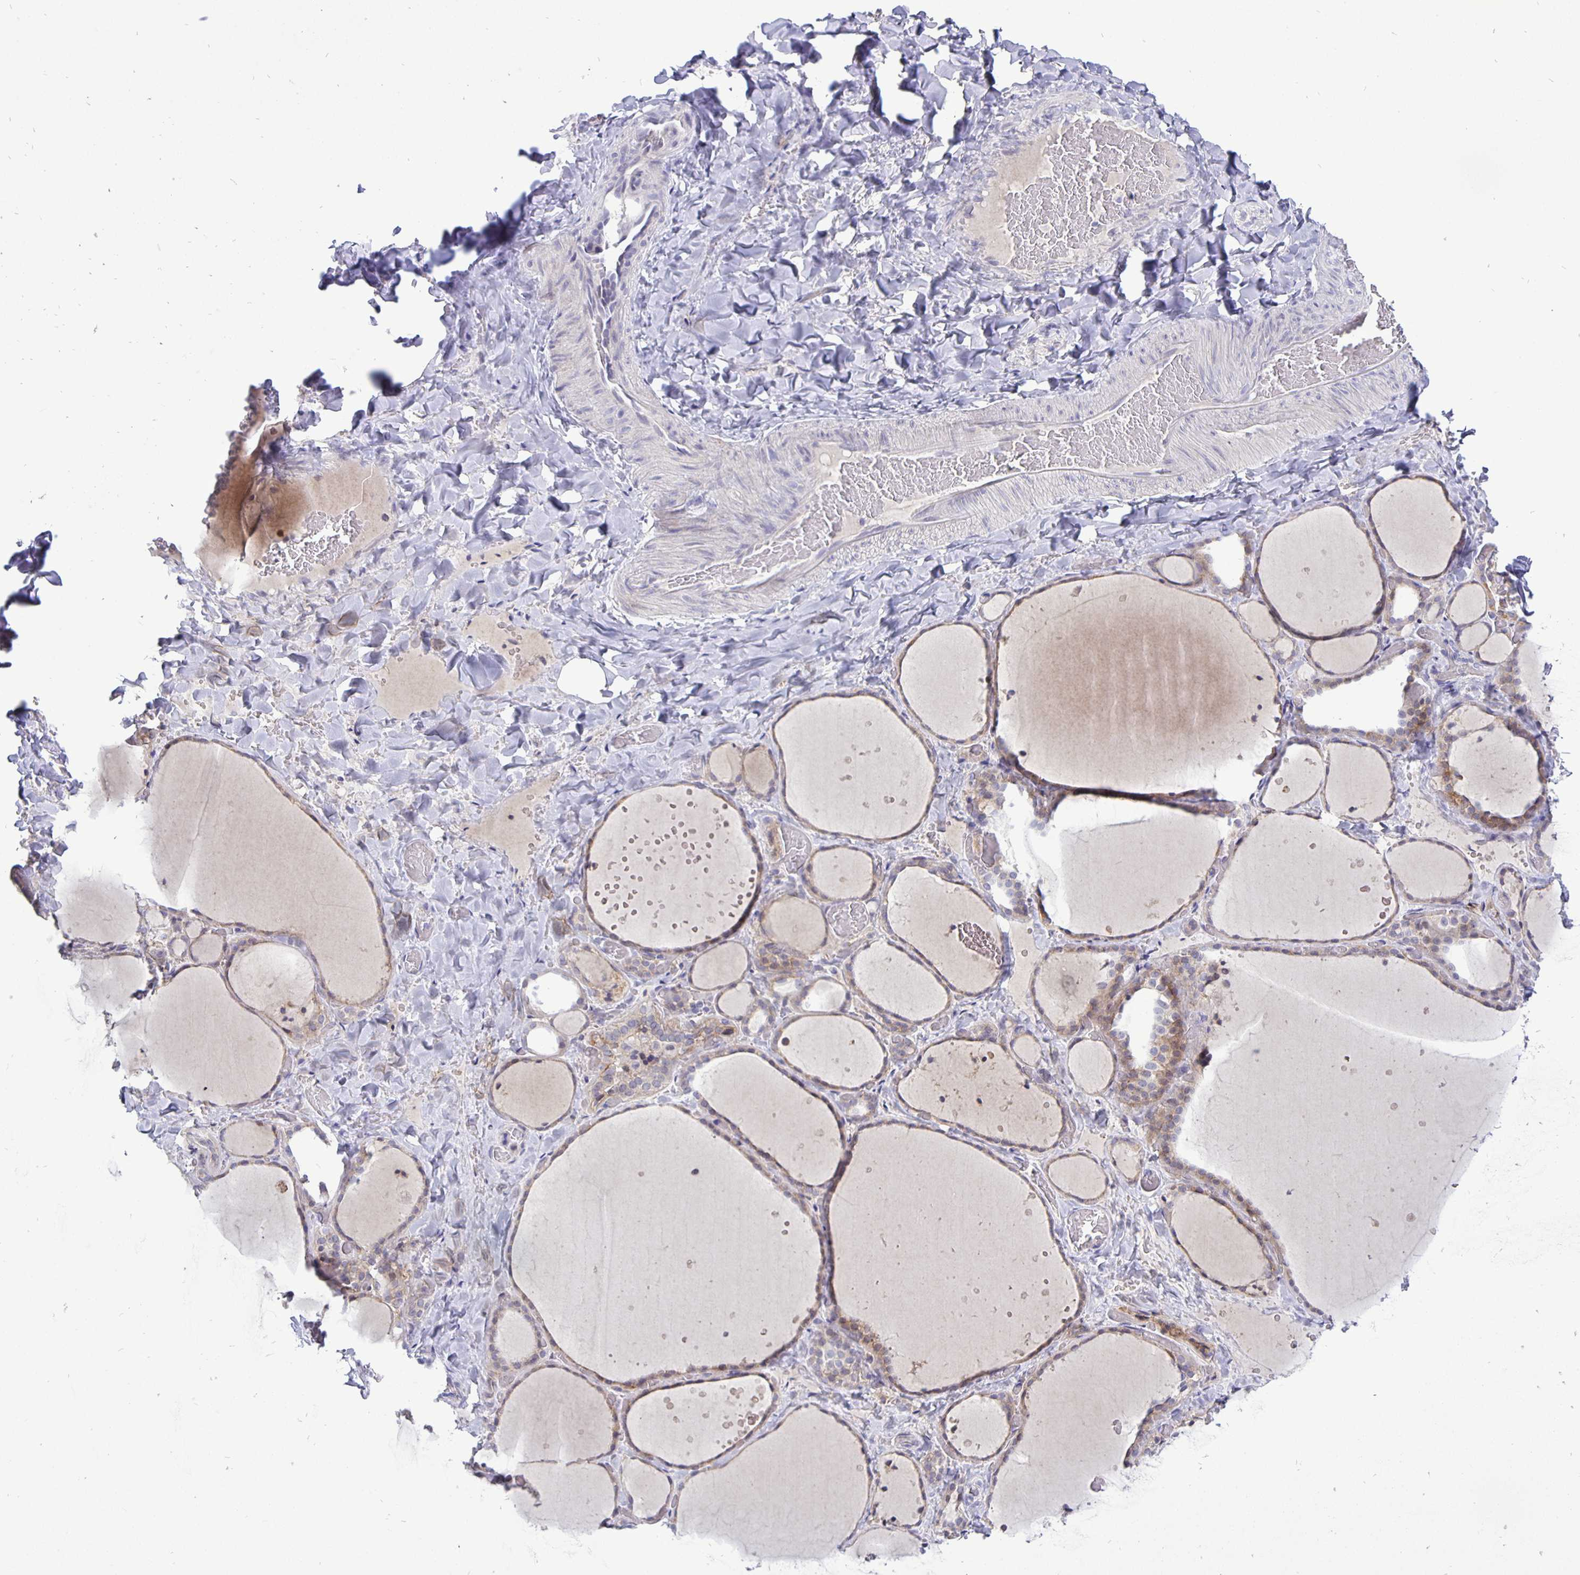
{"staining": {"intensity": "weak", "quantity": "25%-75%", "location": "cytoplasmic/membranous,nuclear"}, "tissue": "thyroid gland", "cell_type": "Glandular cells", "image_type": "normal", "snomed": [{"axis": "morphology", "description": "Normal tissue, NOS"}, {"axis": "topography", "description": "Thyroid gland"}], "caption": "Glandular cells exhibit weak cytoplasmic/membranous,nuclear expression in approximately 25%-75% of cells in benign thyroid gland.", "gene": "ERBB2", "patient": {"sex": "female", "age": 36}}